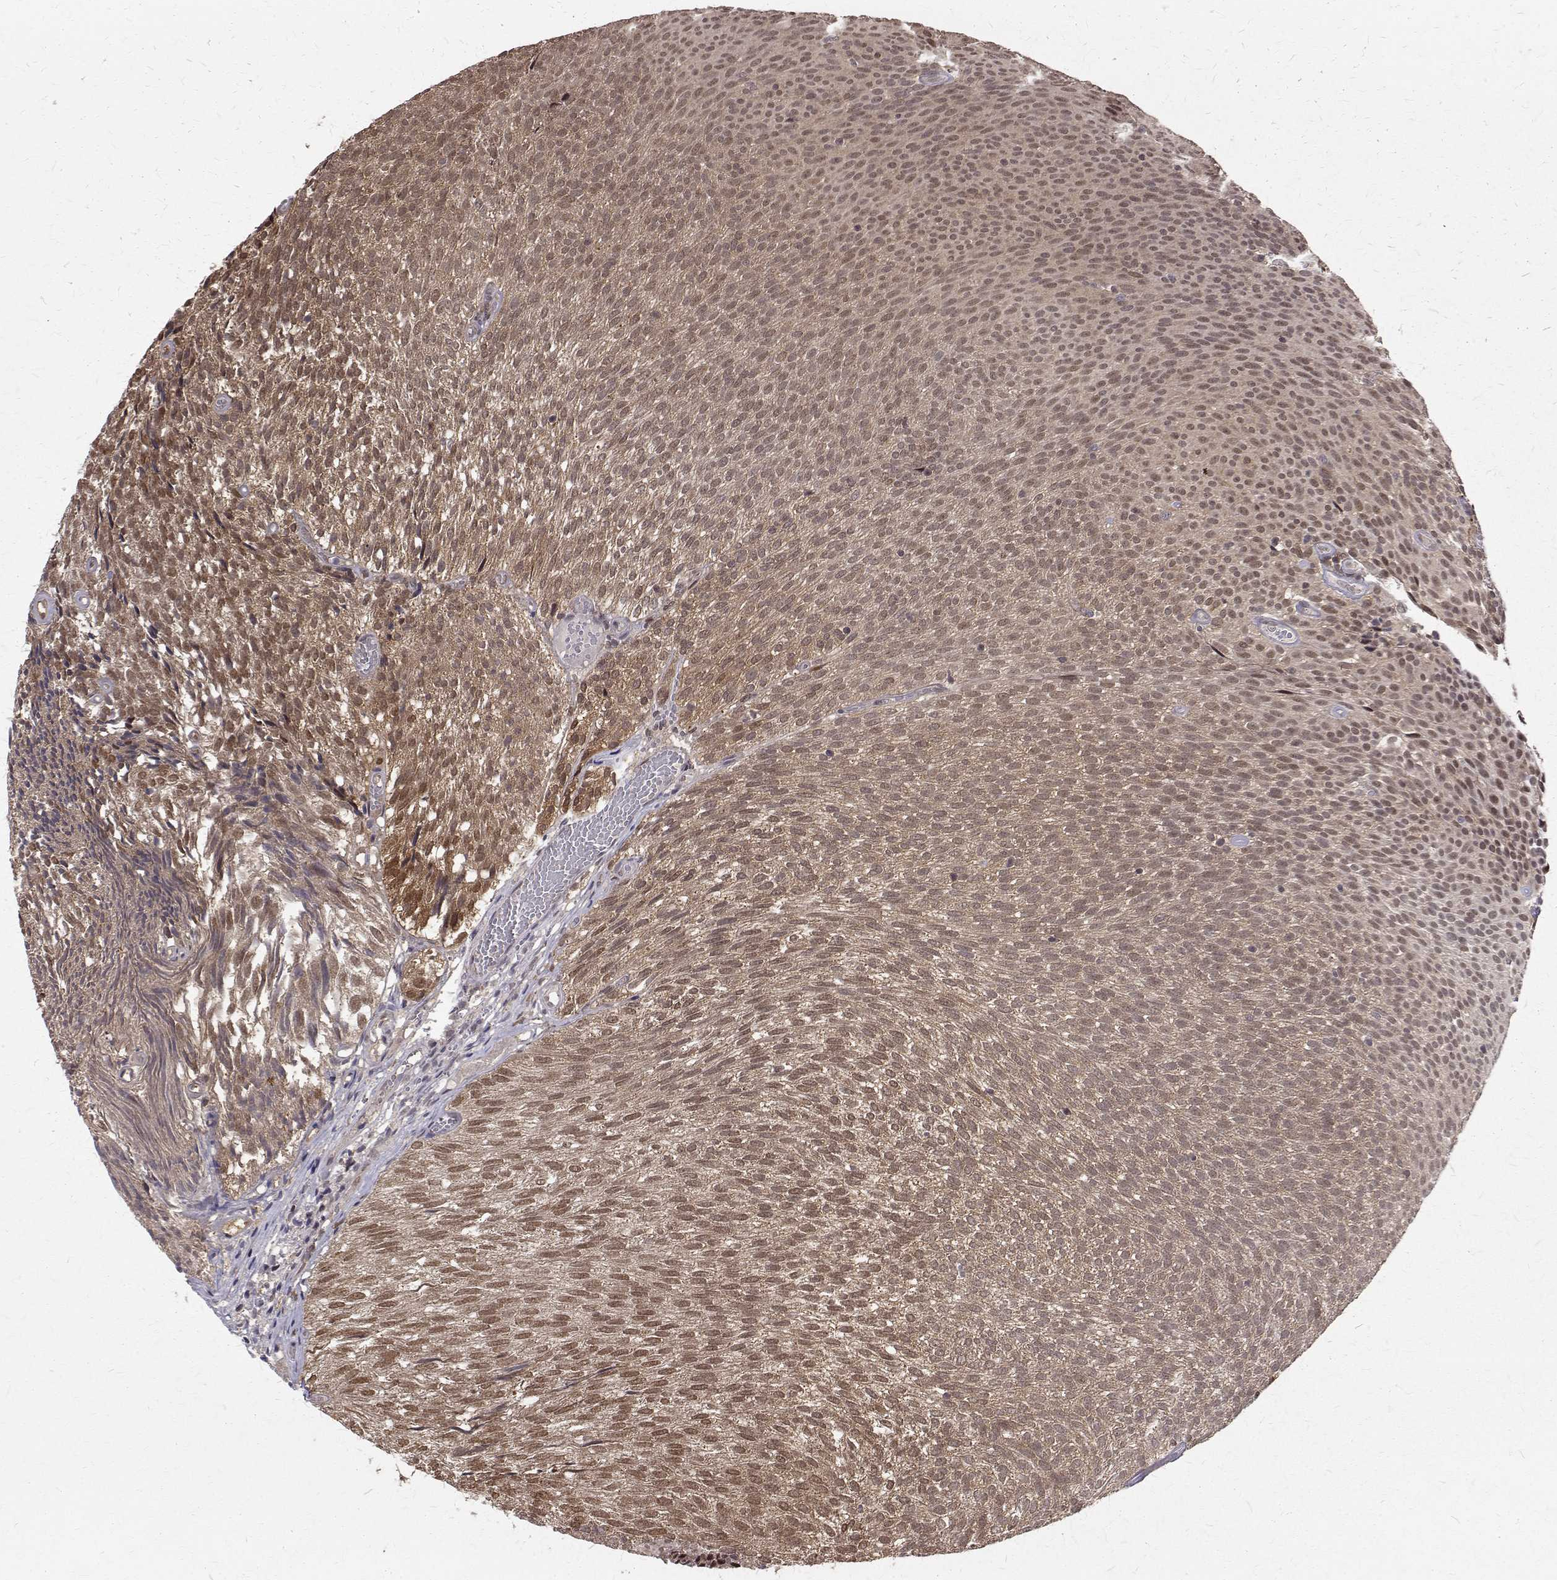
{"staining": {"intensity": "moderate", "quantity": "25%-75%", "location": "cytoplasmic/membranous,nuclear"}, "tissue": "urothelial cancer", "cell_type": "Tumor cells", "image_type": "cancer", "snomed": [{"axis": "morphology", "description": "Urothelial carcinoma, Low grade"}, {"axis": "topography", "description": "Urinary bladder"}], "caption": "Protein expression analysis of human urothelial cancer reveals moderate cytoplasmic/membranous and nuclear expression in about 25%-75% of tumor cells. The protein is shown in brown color, while the nuclei are stained blue.", "gene": "NIF3L1", "patient": {"sex": "male", "age": 77}}